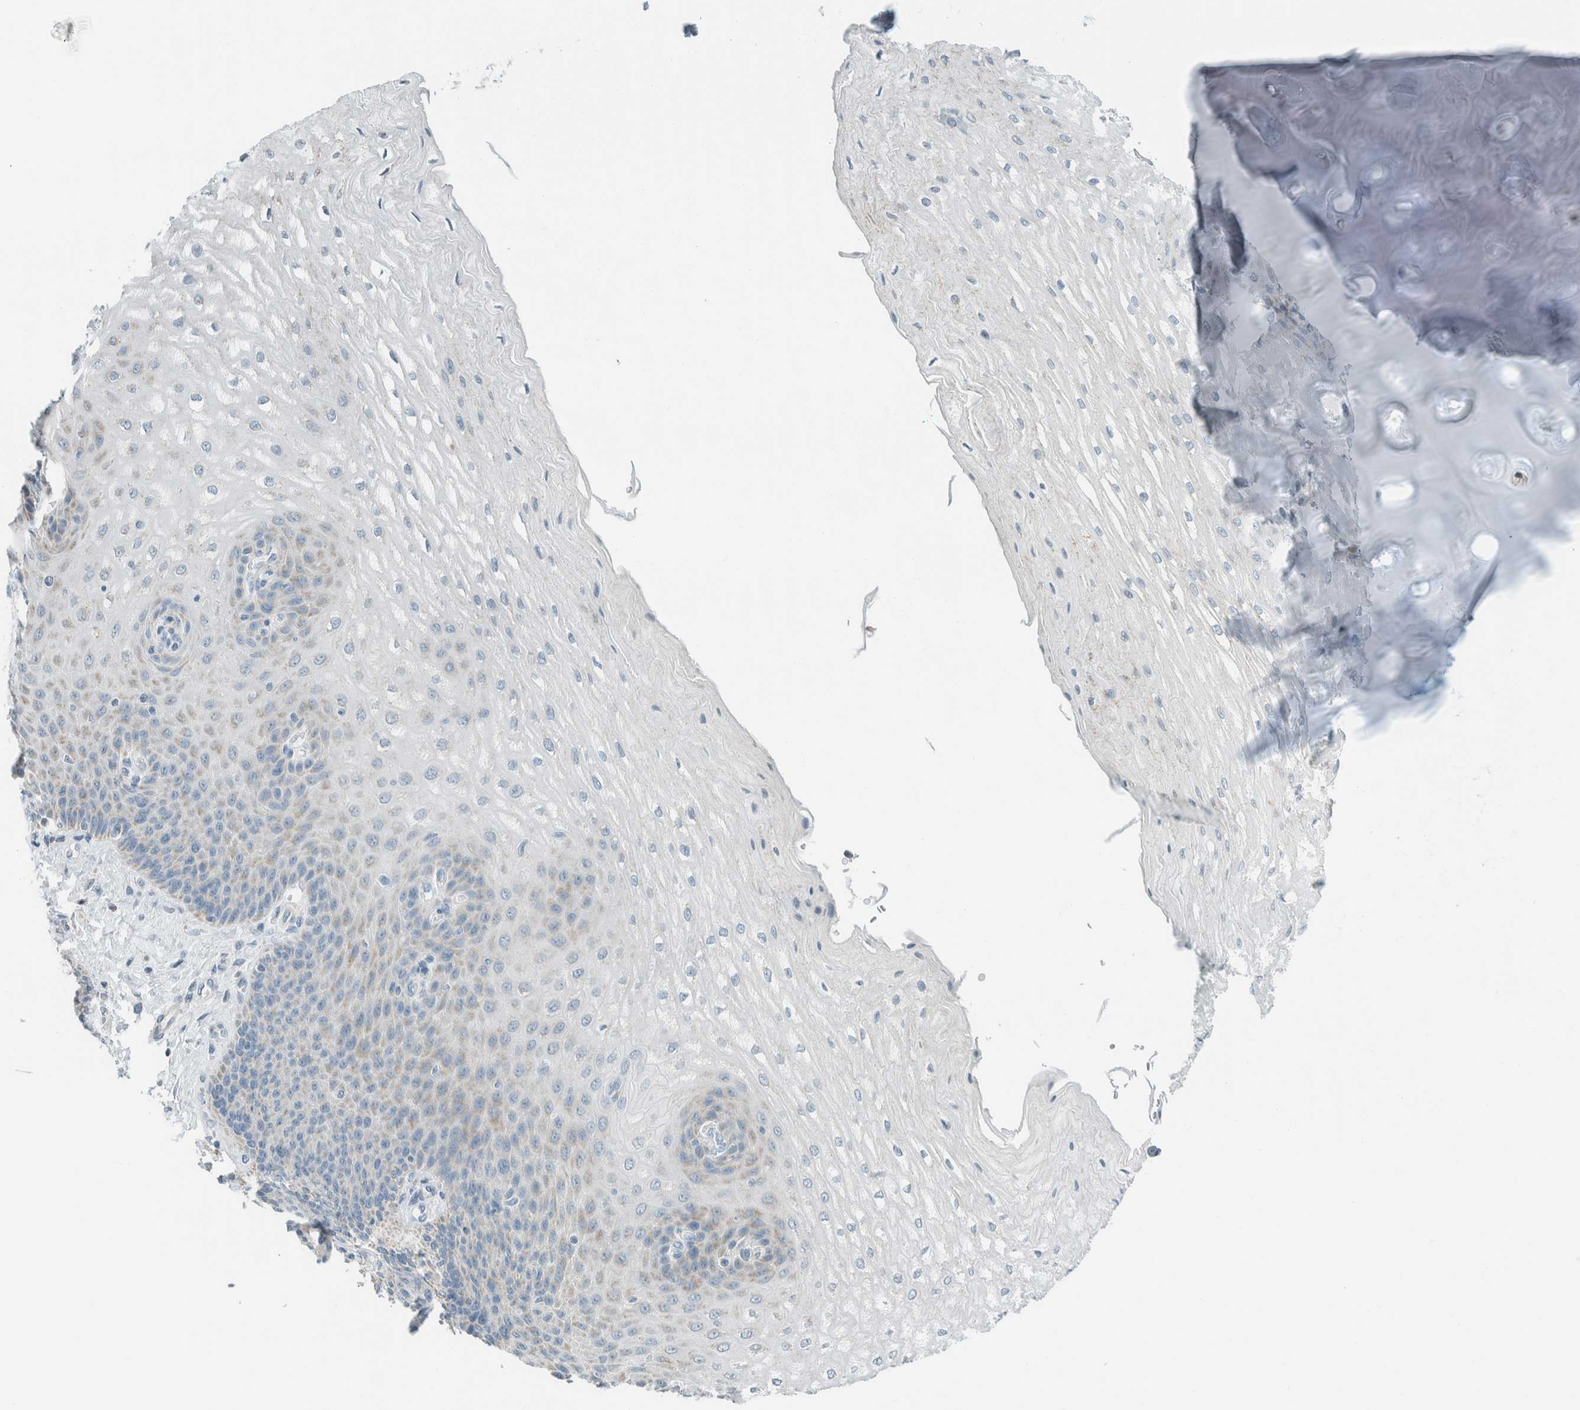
{"staining": {"intensity": "weak", "quantity": "<25%", "location": "cytoplasmic/membranous"}, "tissue": "esophagus", "cell_type": "Squamous epithelial cells", "image_type": "normal", "snomed": [{"axis": "morphology", "description": "Normal tissue, NOS"}, {"axis": "topography", "description": "Esophagus"}], "caption": "The immunohistochemistry micrograph has no significant positivity in squamous epithelial cells of esophagus.", "gene": "AARSD1", "patient": {"sex": "male", "age": 54}}